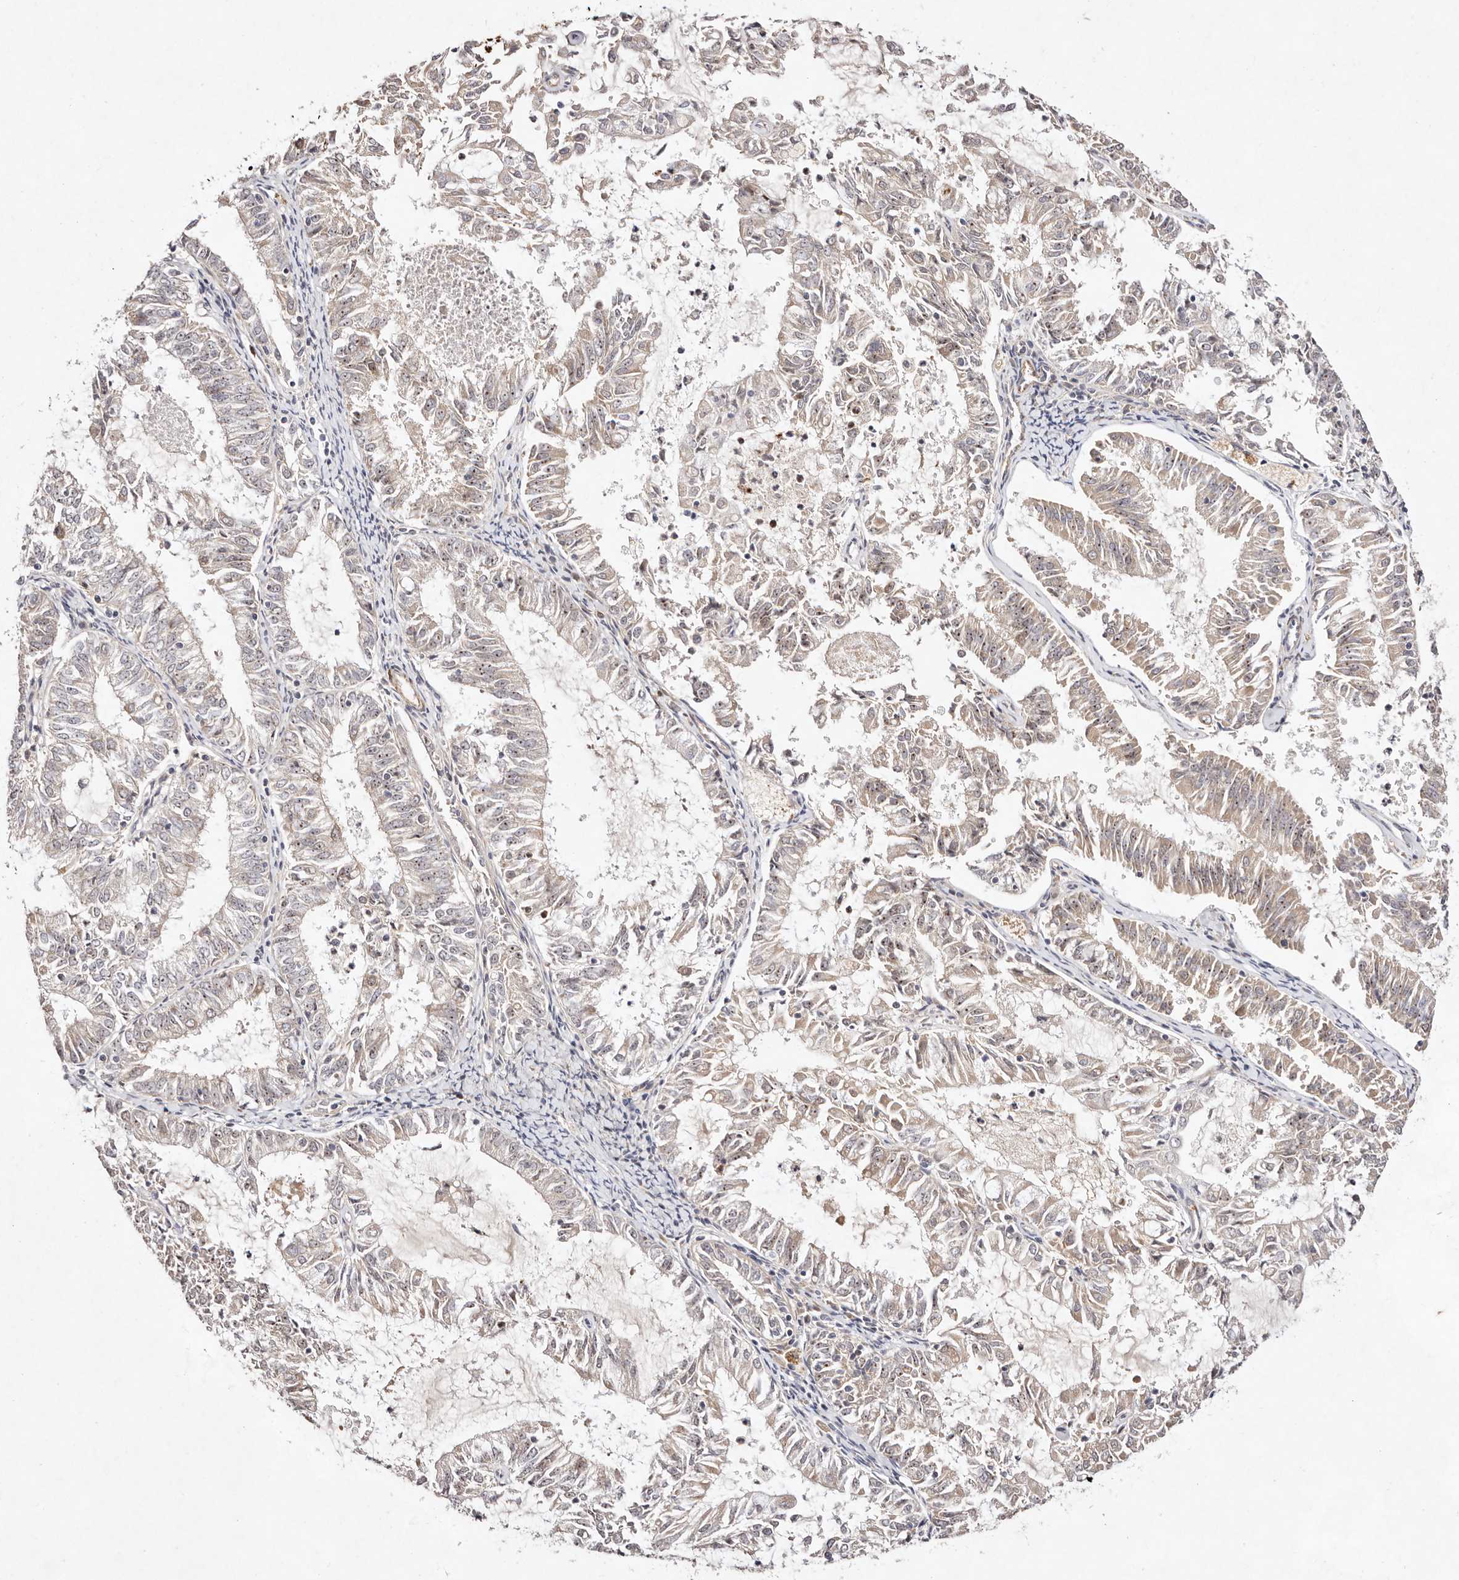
{"staining": {"intensity": "negative", "quantity": "none", "location": "none"}, "tissue": "endometrial cancer", "cell_type": "Tumor cells", "image_type": "cancer", "snomed": [{"axis": "morphology", "description": "Adenocarcinoma, NOS"}, {"axis": "topography", "description": "Endometrium"}], "caption": "Immunohistochemistry photomicrograph of neoplastic tissue: endometrial adenocarcinoma stained with DAB displays no significant protein positivity in tumor cells.", "gene": "MTMR11", "patient": {"sex": "female", "age": 57}}